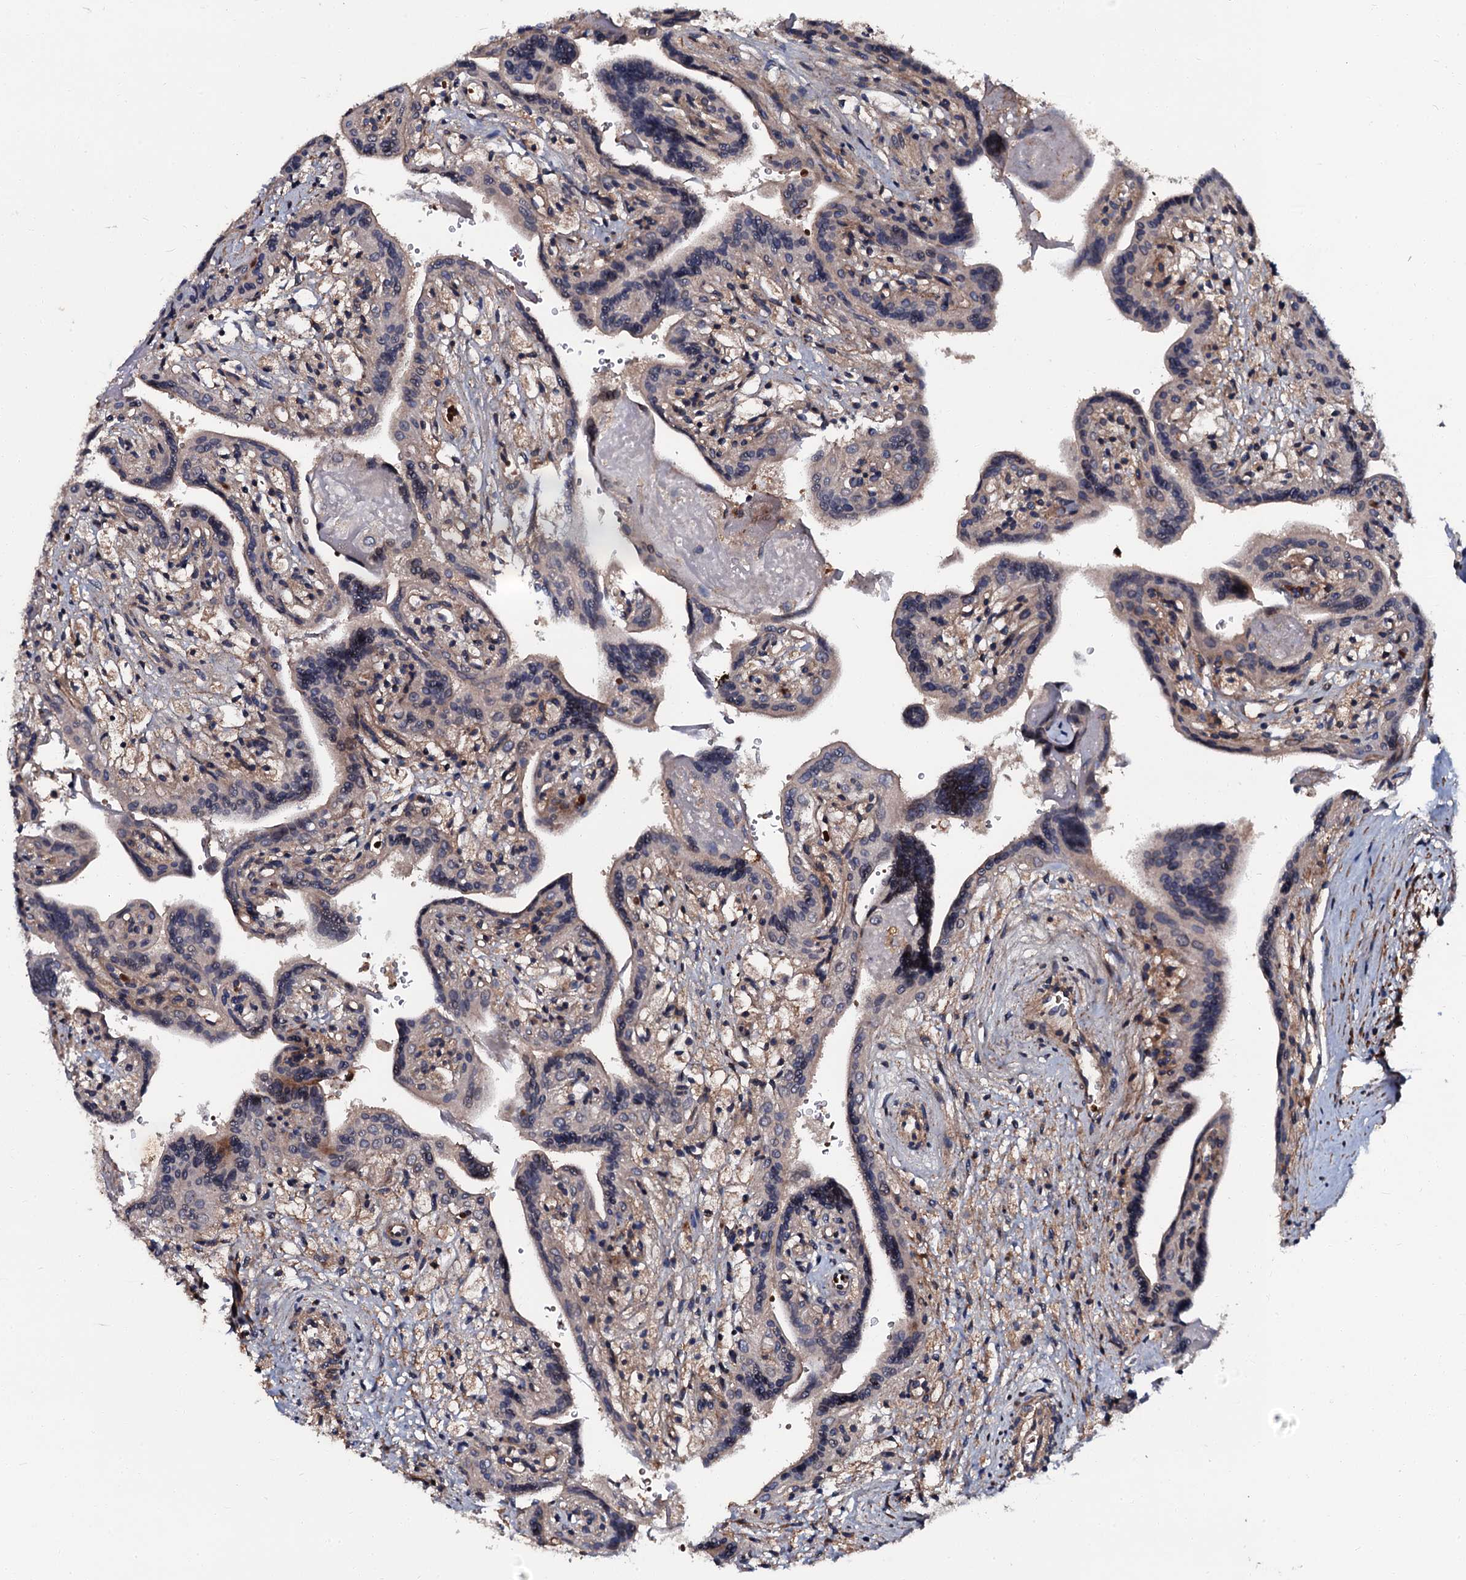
{"staining": {"intensity": "moderate", "quantity": "25%-75%", "location": "cytoplasmic/membranous"}, "tissue": "placenta", "cell_type": "Trophoblastic cells", "image_type": "normal", "snomed": [{"axis": "morphology", "description": "Normal tissue, NOS"}, {"axis": "topography", "description": "Placenta"}], "caption": "Immunohistochemical staining of unremarkable human placenta shows 25%-75% levels of moderate cytoplasmic/membranous protein expression in about 25%-75% of trophoblastic cells.", "gene": "N4BP1", "patient": {"sex": "female", "age": 37}}